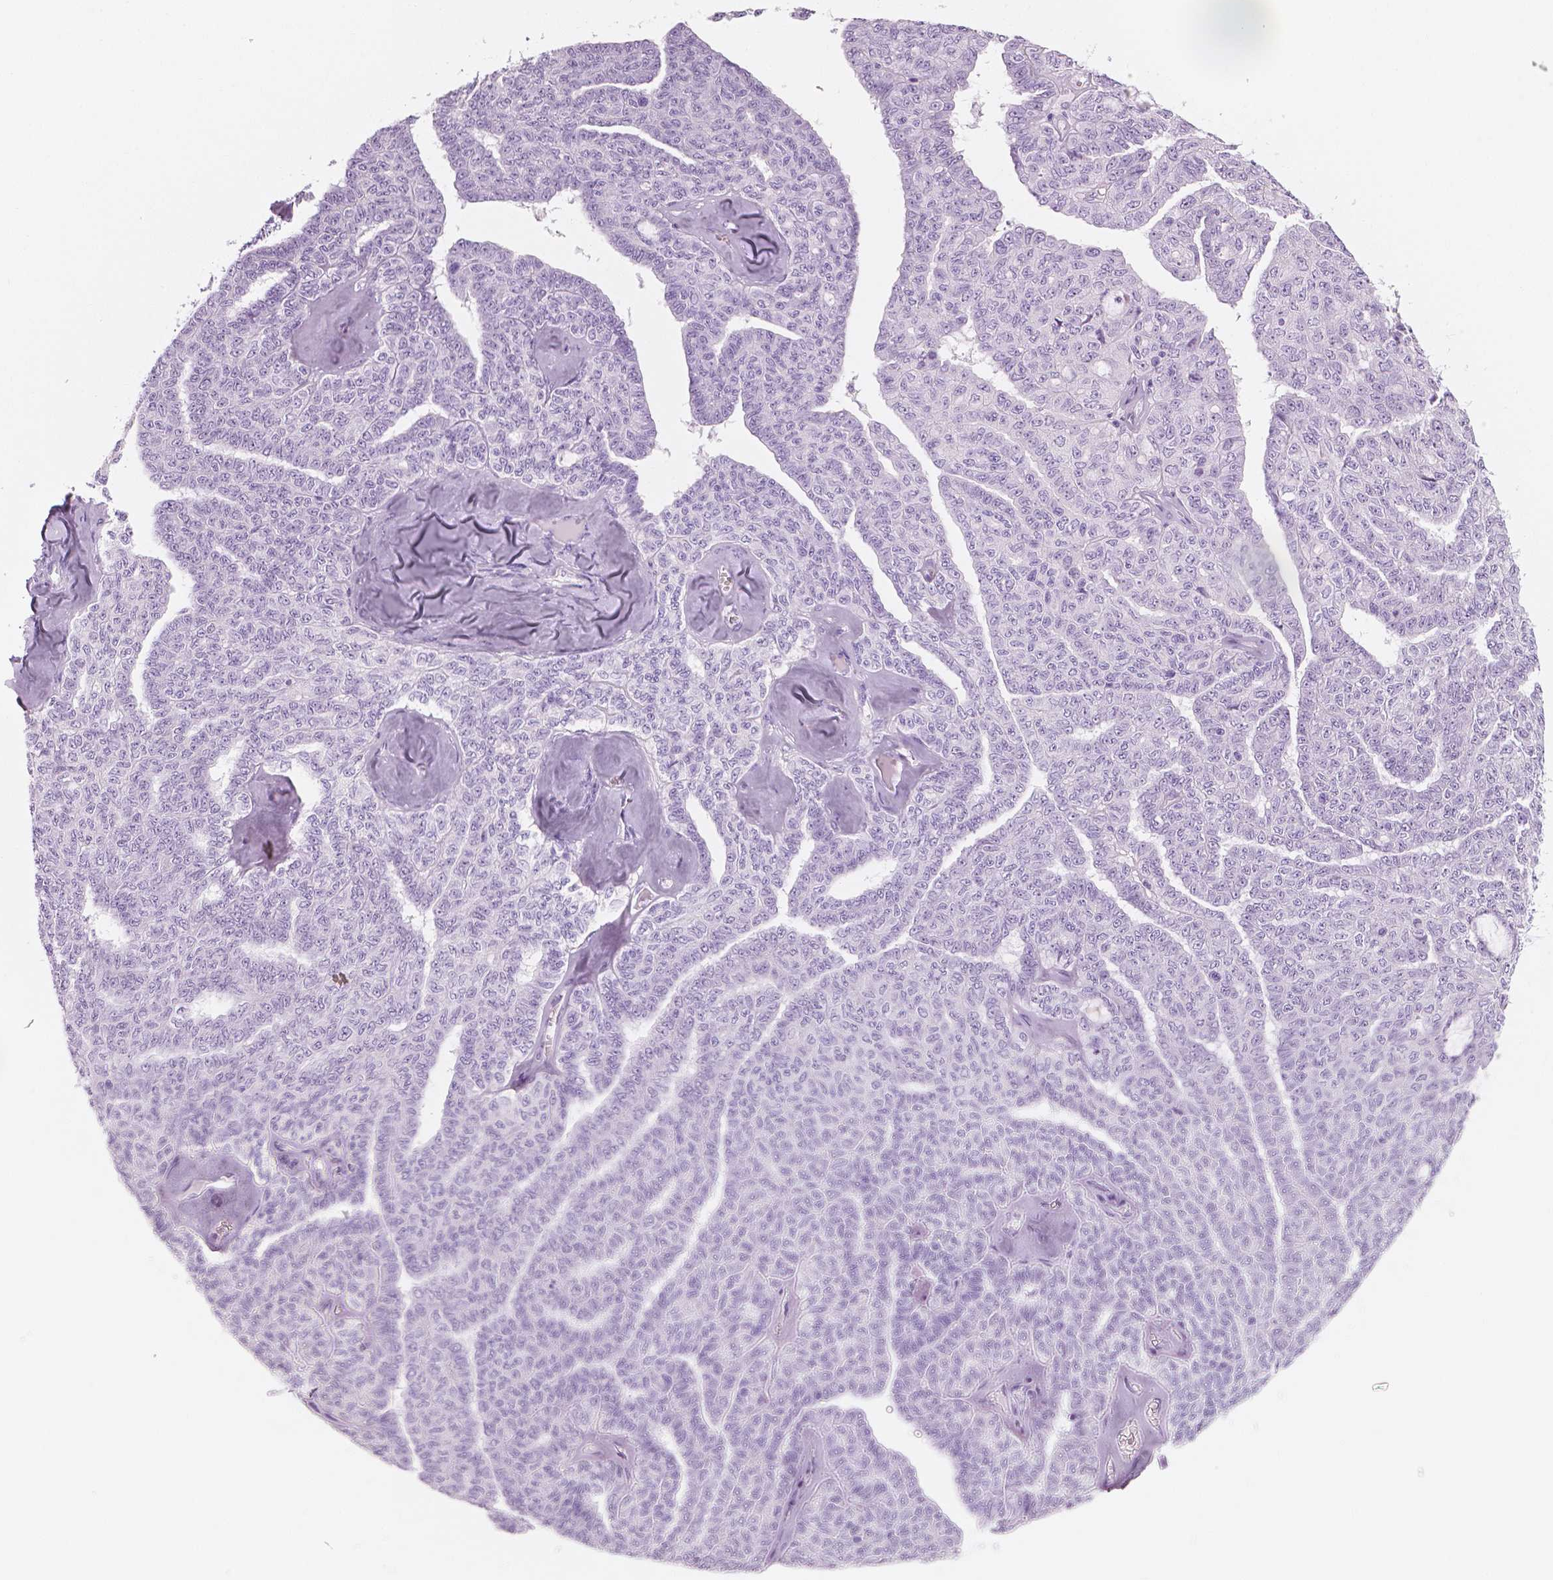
{"staining": {"intensity": "negative", "quantity": "none", "location": "none"}, "tissue": "ovarian cancer", "cell_type": "Tumor cells", "image_type": "cancer", "snomed": [{"axis": "morphology", "description": "Cystadenocarcinoma, serous, NOS"}, {"axis": "topography", "description": "Ovary"}], "caption": "DAB immunohistochemical staining of human ovarian cancer (serous cystadenocarcinoma) exhibits no significant positivity in tumor cells.", "gene": "PLIN4", "patient": {"sex": "female", "age": 71}}